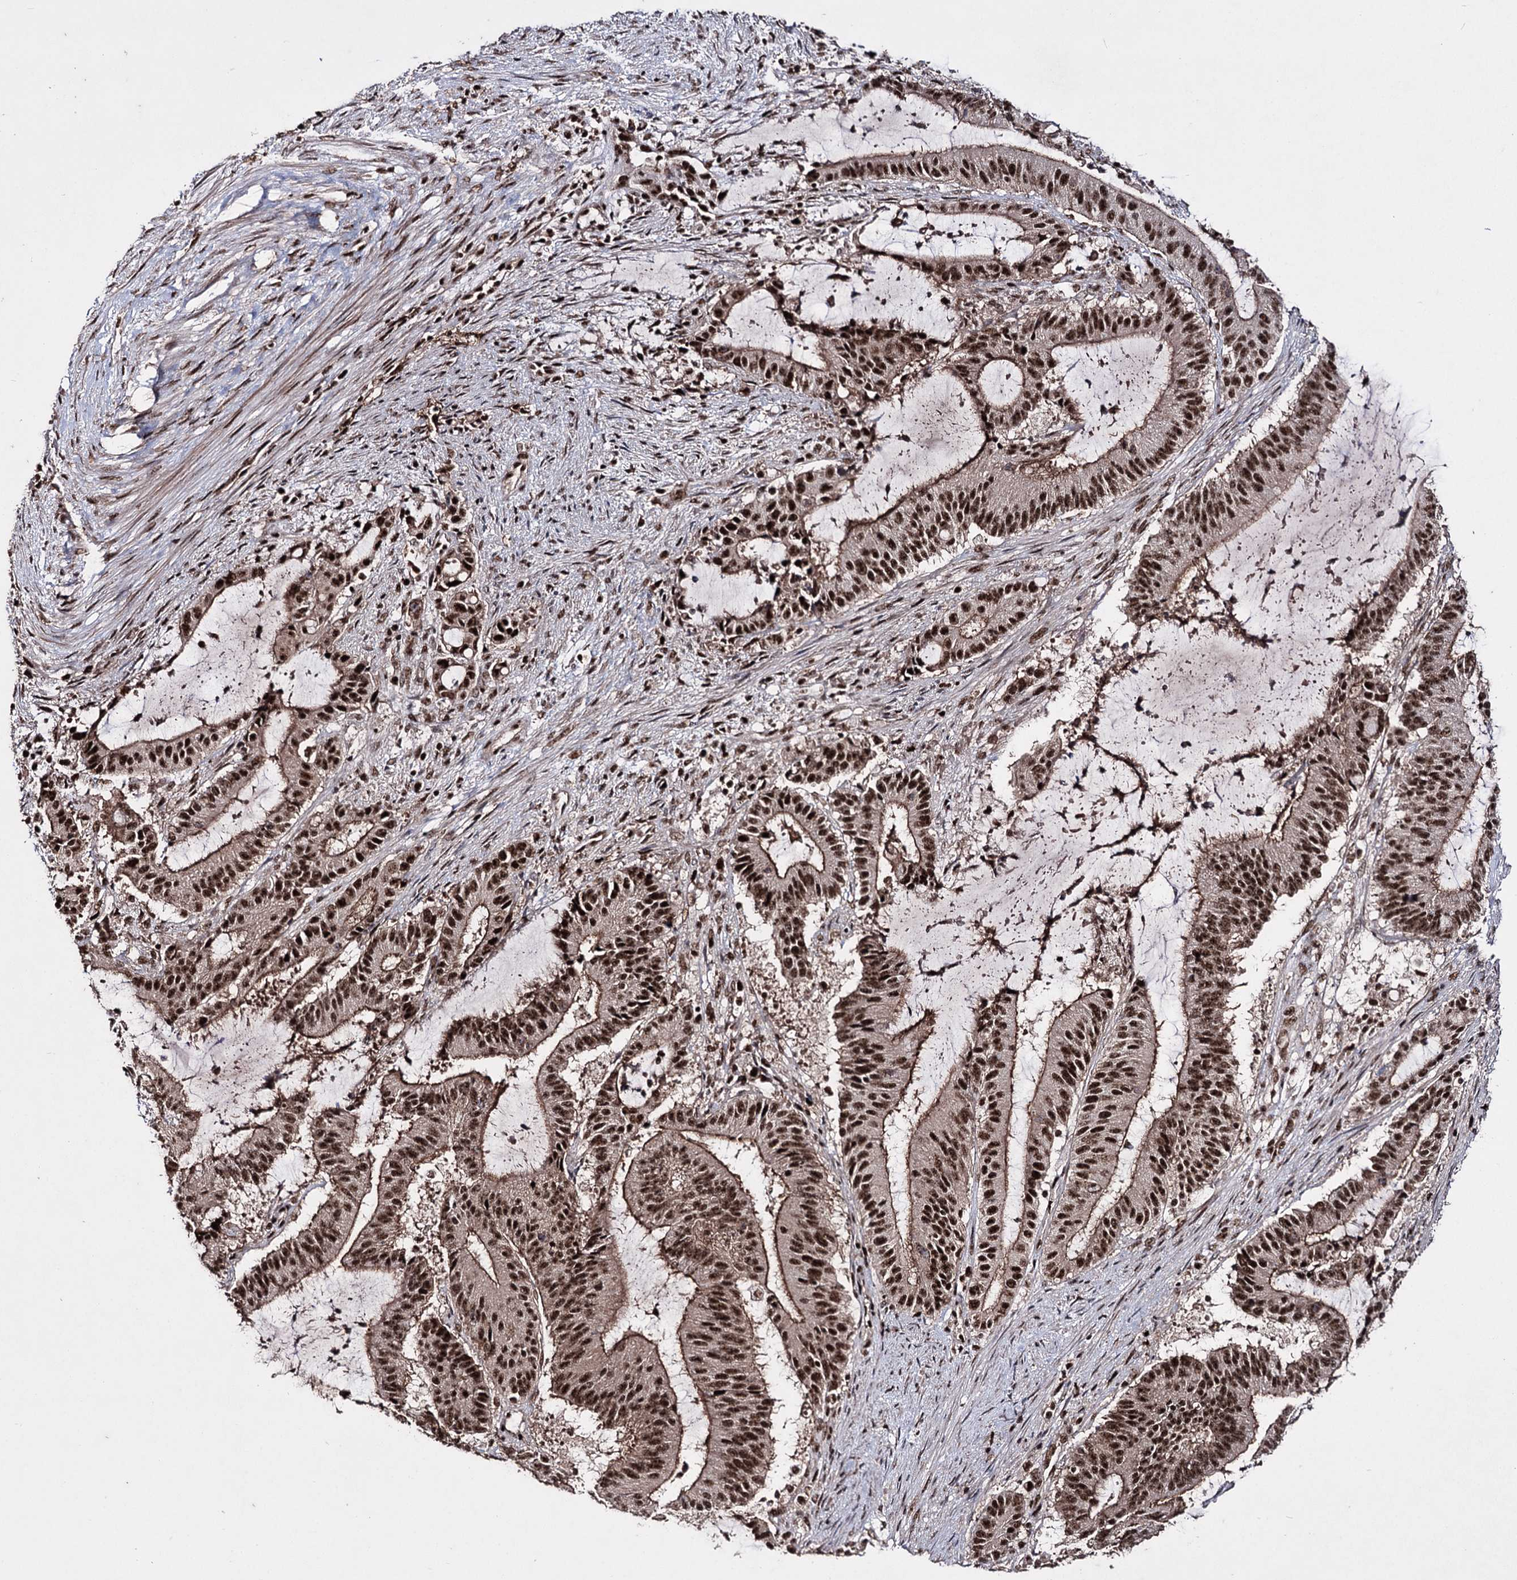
{"staining": {"intensity": "strong", "quantity": ">75%", "location": "cytoplasmic/membranous,nuclear"}, "tissue": "liver cancer", "cell_type": "Tumor cells", "image_type": "cancer", "snomed": [{"axis": "morphology", "description": "Normal tissue, NOS"}, {"axis": "morphology", "description": "Cholangiocarcinoma"}, {"axis": "topography", "description": "Liver"}, {"axis": "topography", "description": "Peripheral nerve tissue"}], "caption": "Tumor cells reveal high levels of strong cytoplasmic/membranous and nuclear expression in about >75% of cells in human cholangiocarcinoma (liver). Immunohistochemistry stains the protein of interest in brown and the nuclei are stained blue.", "gene": "PRPF40A", "patient": {"sex": "female", "age": 73}}